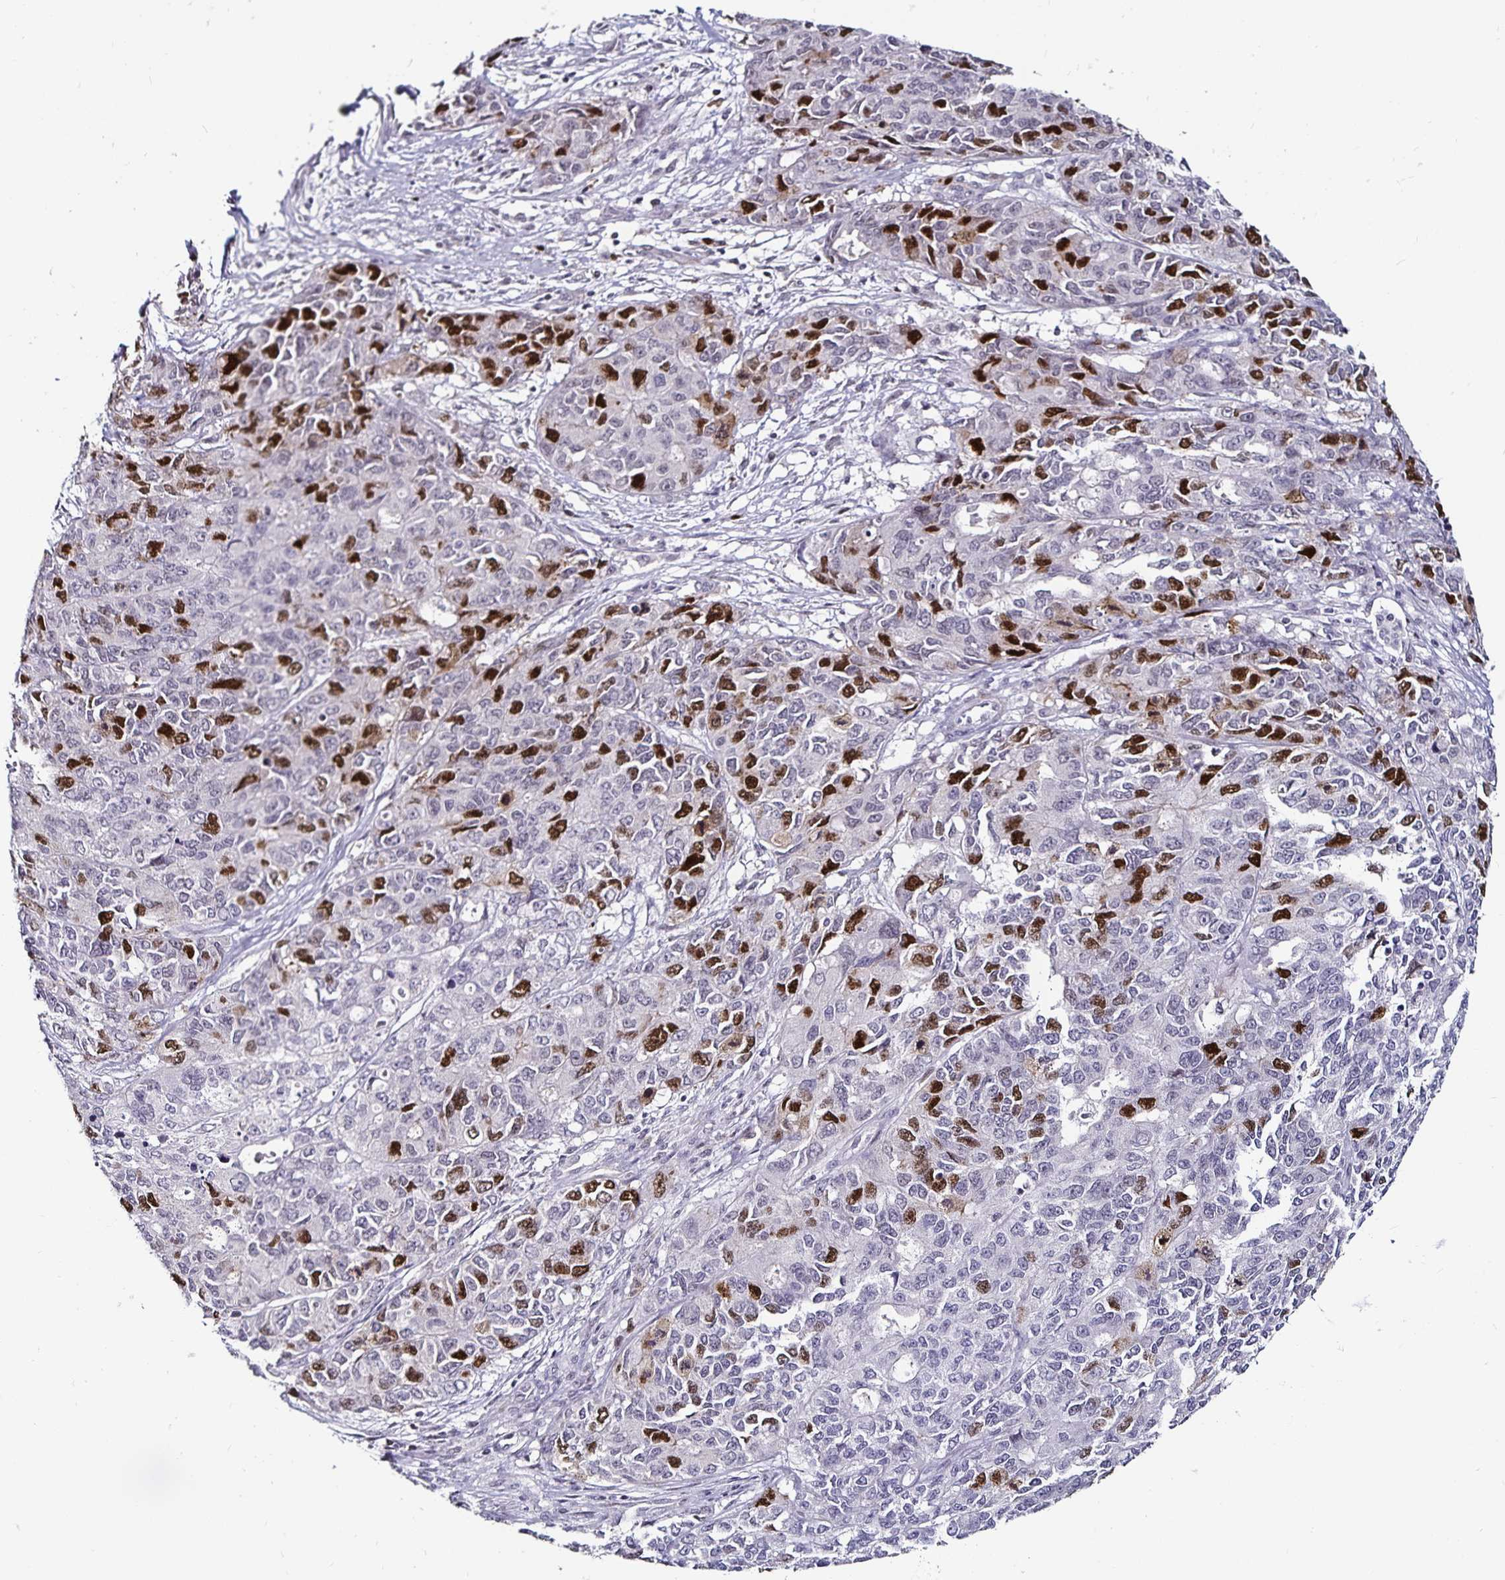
{"staining": {"intensity": "strong", "quantity": "25%-75%", "location": "nuclear"}, "tissue": "endometrial cancer", "cell_type": "Tumor cells", "image_type": "cancer", "snomed": [{"axis": "morphology", "description": "Adenocarcinoma, NOS"}, {"axis": "topography", "description": "Uterus"}], "caption": "Endometrial adenocarcinoma was stained to show a protein in brown. There is high levels of strong nuclear staining in approximately 25%-75% of tumor cells.", "gene": "ANLN", "patient": {"sex": "female", "age": 79}}